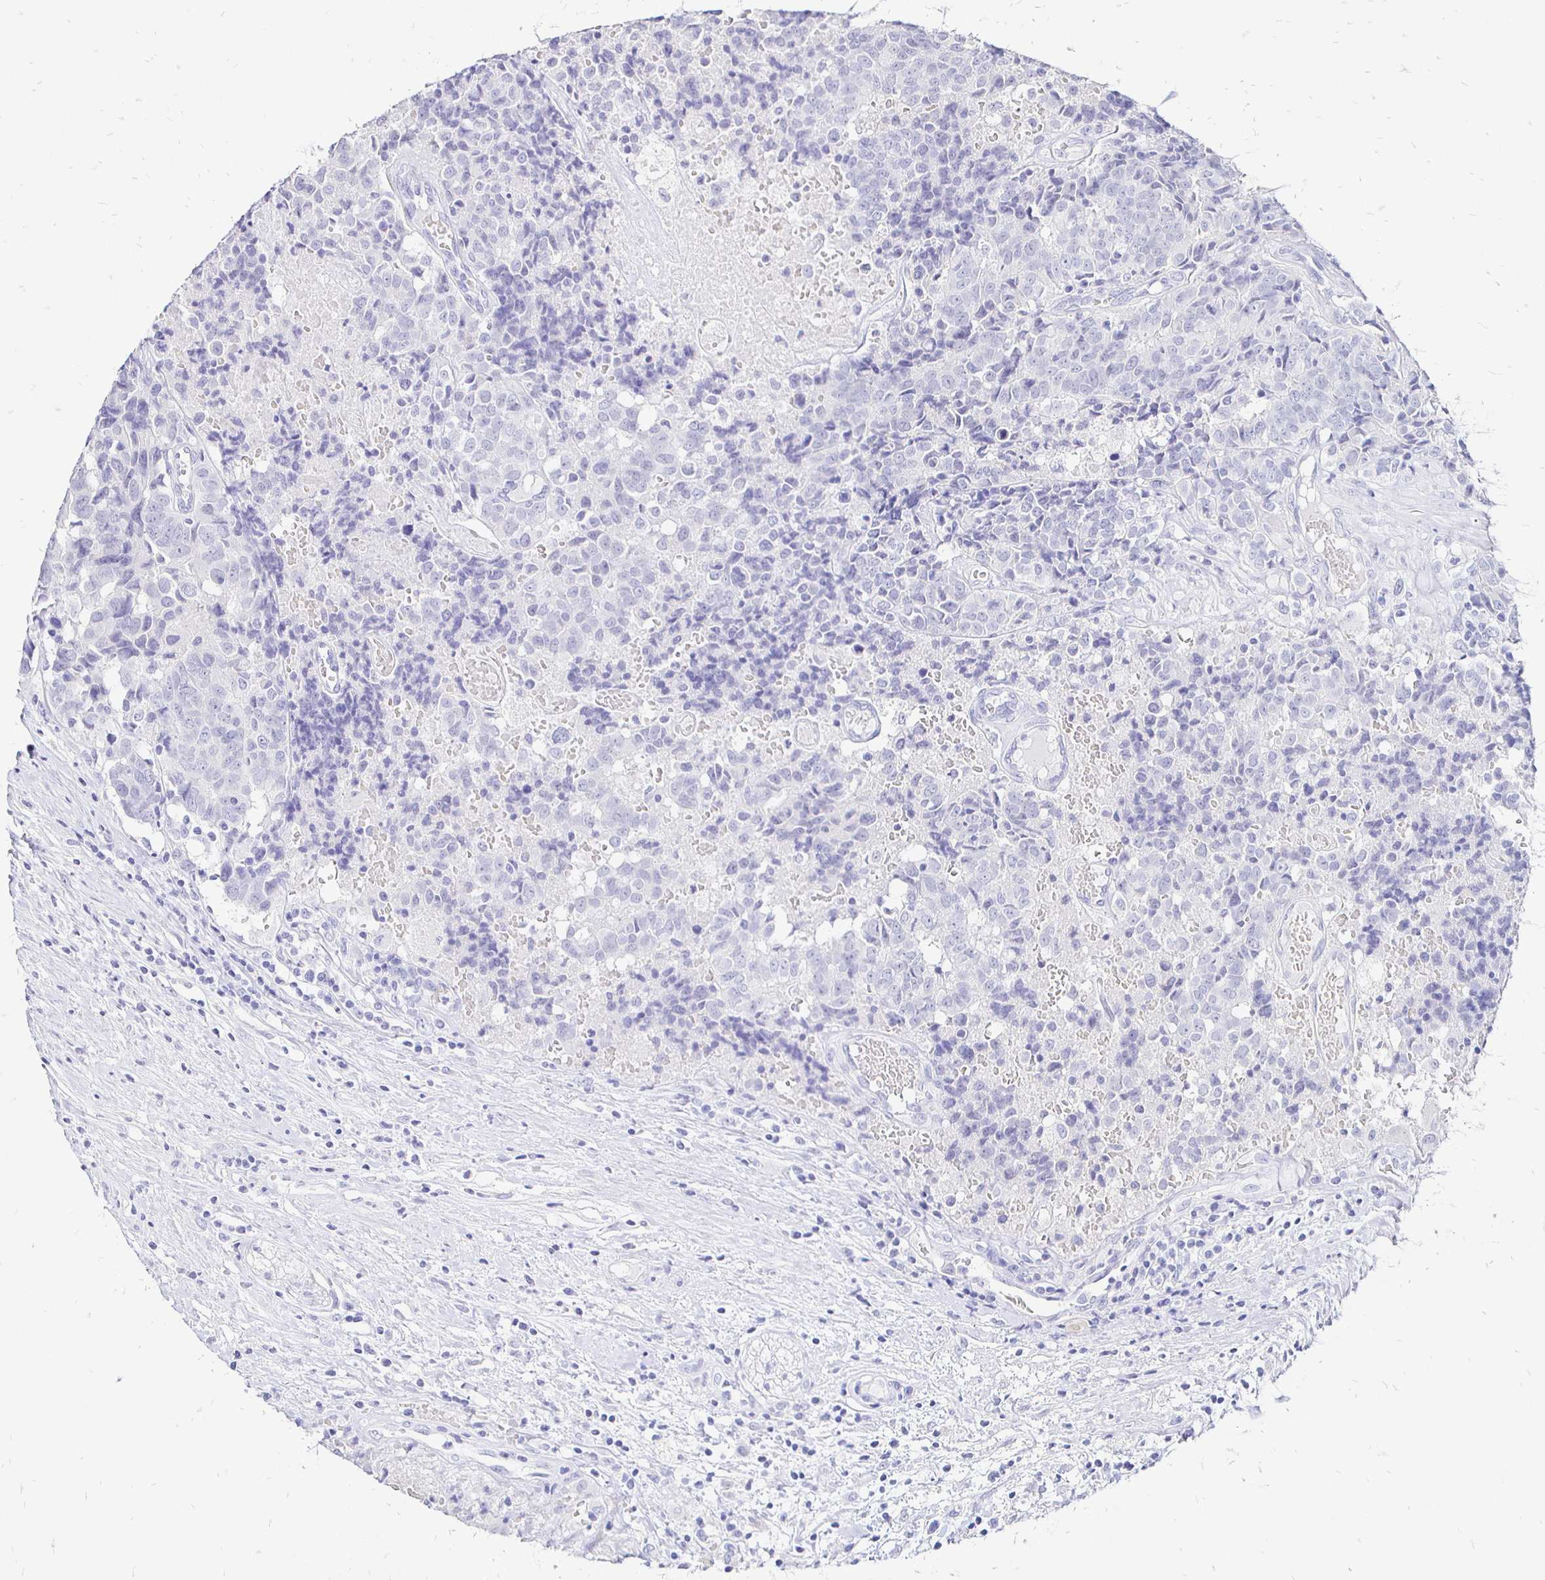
{"staining": {"intensity": "negative", "quantity": "none", "location": "none"}, "tissue": "prostate cancer", "cell_type": "Tumor cells", "image_type": "cancer", "snomed": [{"axis": "morphology", "description": "Adenocarcinoma, High grade"}, {"axis": "topography", "description": "Prostate and seminal vesicle, NOS"}], "caption": "An image of prostate cancer stained for a protein displays no brown staining in tumor cells.", "gene": "IRGC", "patient": {"sex": "male", "age": 60}}